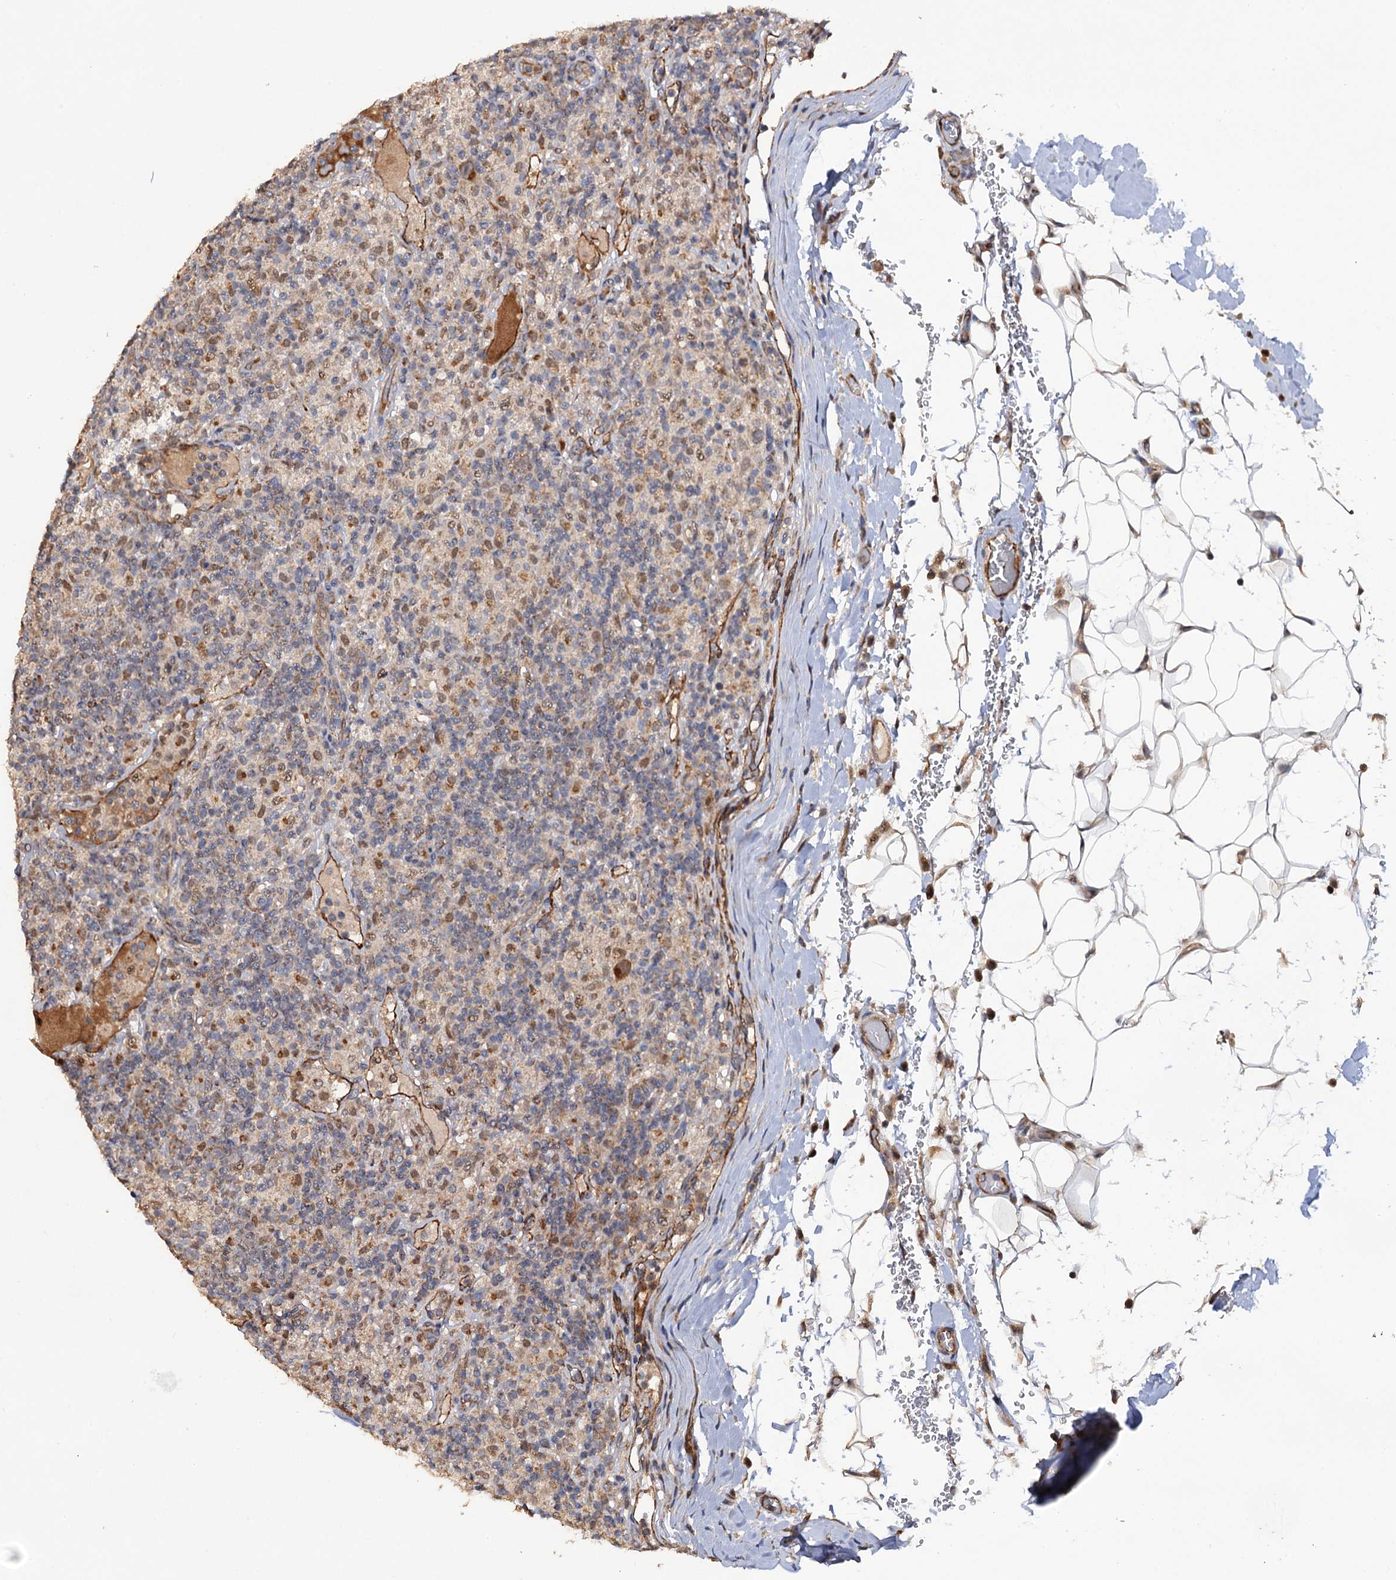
{"staining": {"intensity": "negative", "quantity": "none", "location": "none"}, "tissue": "lymphoma", "cell_type": "Tumor cells", "image_type": "cancer", "snomed": [{"axis": "morphology", "description": "Hodgkin's disease, NOS"}, {"axis": "topography", "description": "Lymph node"}], "caption": "Tumor cells show no significant staining in lymphoma. Brightfield microscopy of immunohistochemistry stained with DAB (brown) and hematoxylin (blue), captured at high magnification.", "gene": "LRRC63", "patient": {"sex": "male", "age": 70}}